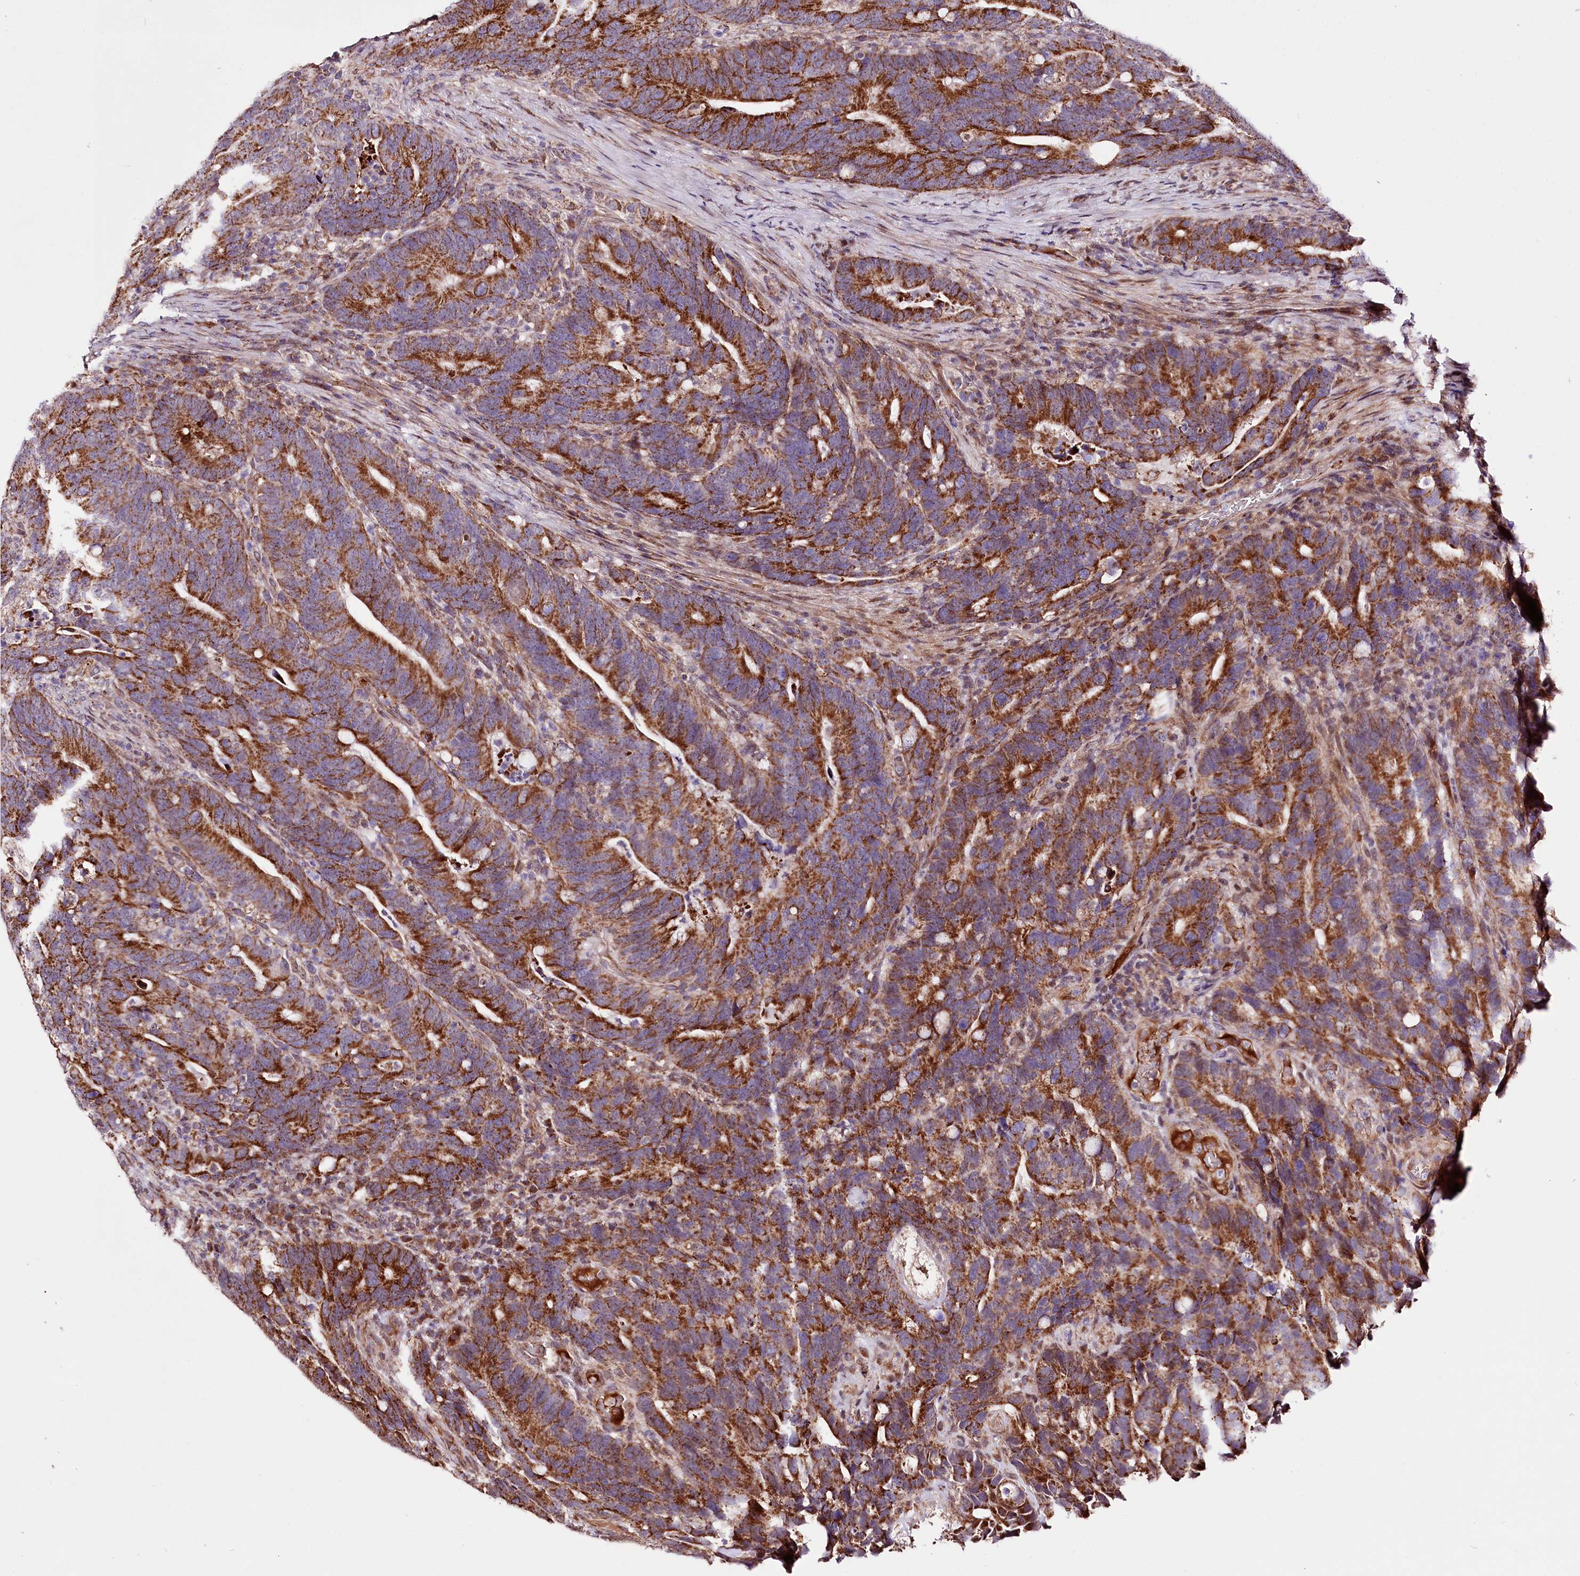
{"staining": {"intensity": "strong", "quantity": ">75%", "location": "cytoplasmic/membranous"}, "tissue": "colorectal cancer", "cell_type": "Tumor cells", "image_type": "cancer", "snomed": [{"axis": "morphology", "description": "Adenocarcinoma, NOS"}, {"axis": "topography", "description": "Colon"}], "caption": "DAB immunohistochemical staining of colorectal adenocarcinoma demonstrates strong cytoplasmic/membranous protein positivity in about >75% of tumor cells.", "gene": "ST7", "patient": {"sex": "female", "age": 66}}